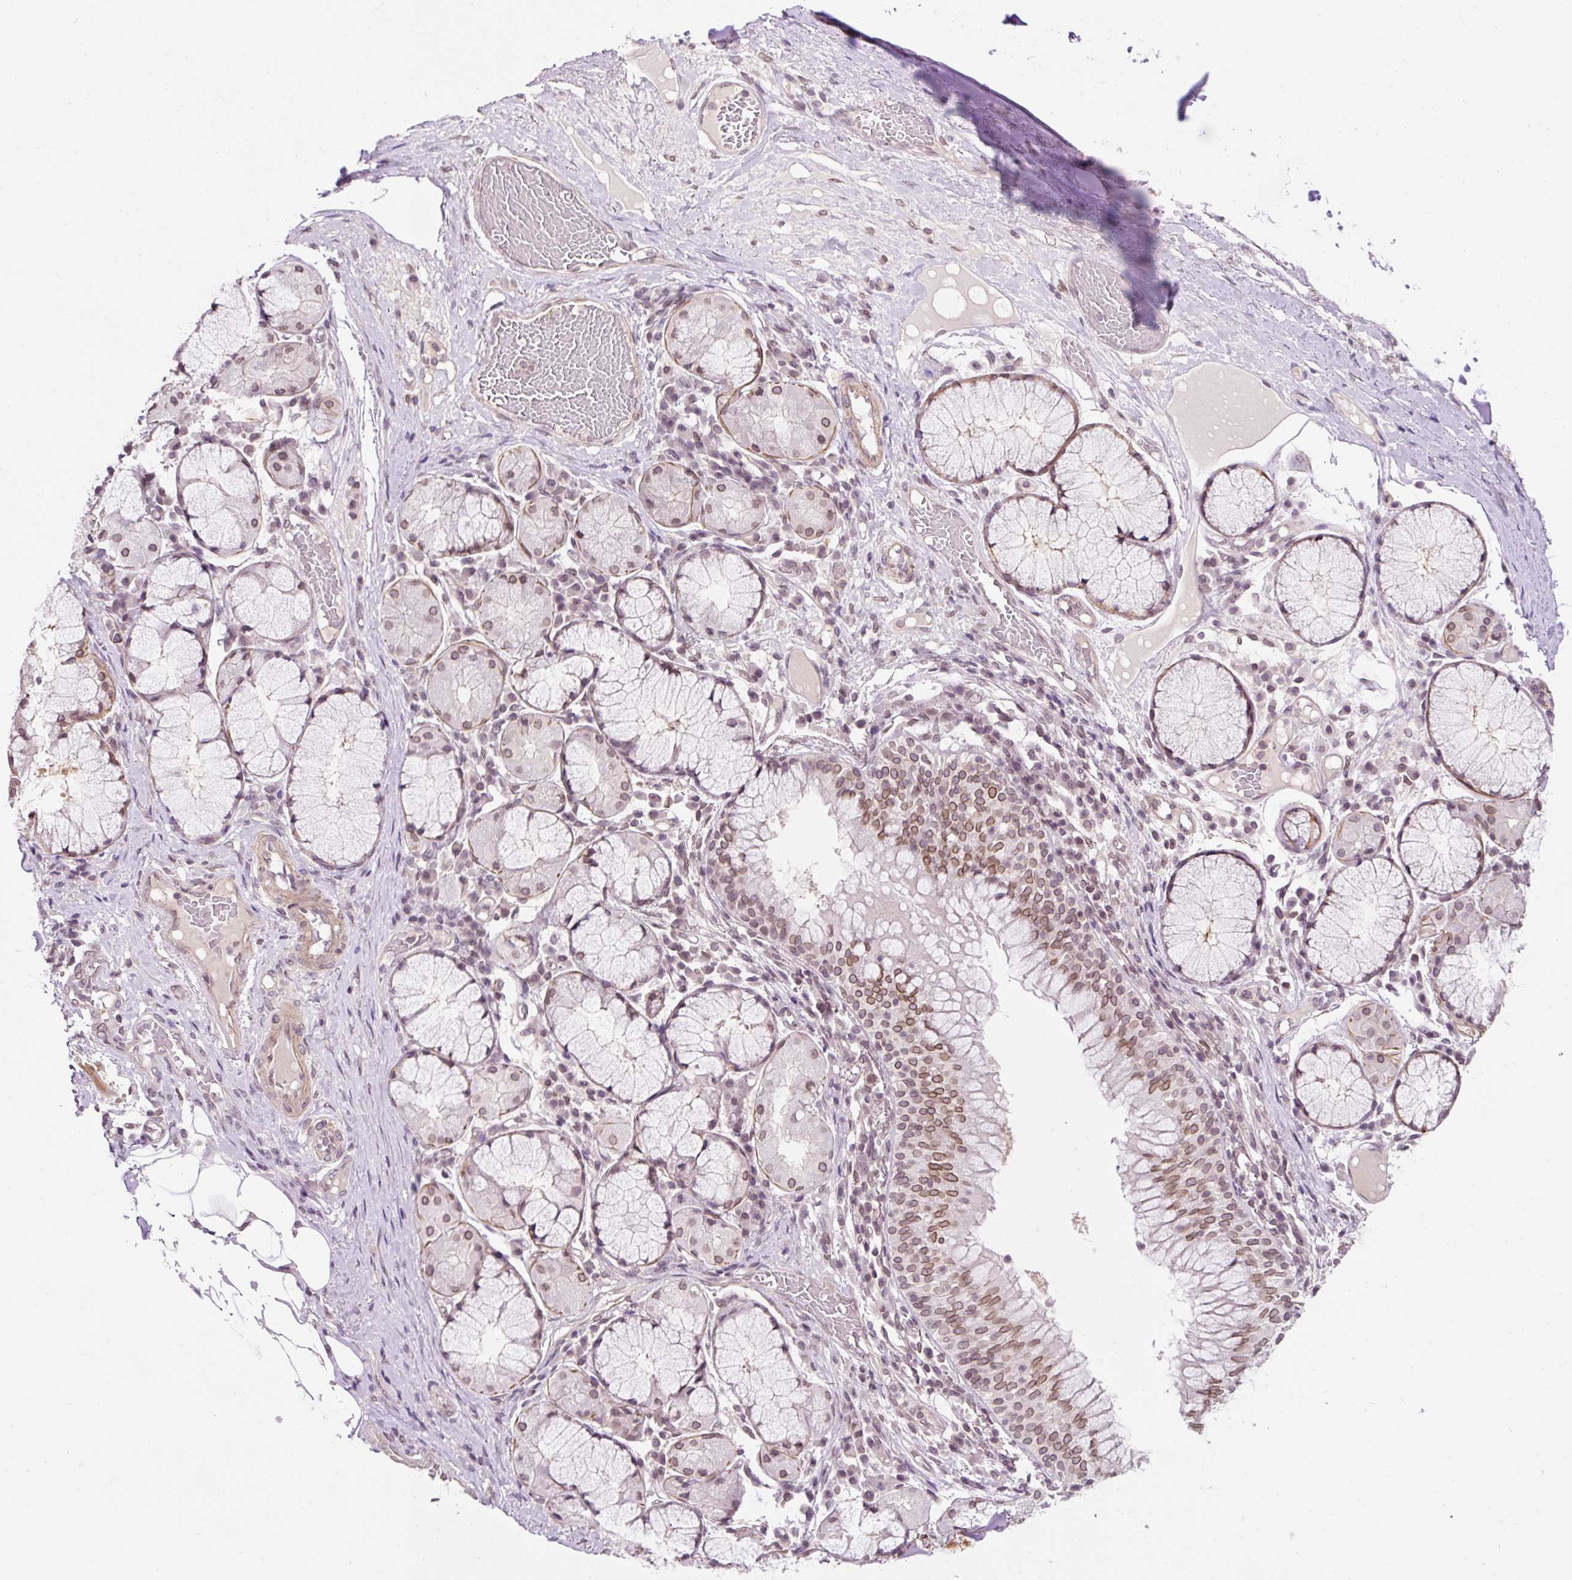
{"staining": {"intensity": "negative", "quantity": "none", "location": "none"}, "tissue": "adipose tissue", "cell_type": "Adipocytes", "image_type": "normal", "snomed": [{"axis": "morphology", "description": "Normal tissue, NOS"}, {"axis": "topography", "description": "Cartilage tissue"}, {"axis": "topography", "description": "Bronchus"}], "caption": "IHC of unremarkable adipose tissue shows no staining in adipocytes. Nuclei are stained in blue.", "gene": "ZNF610", "patient": {"sex": "male", "age": 56}}